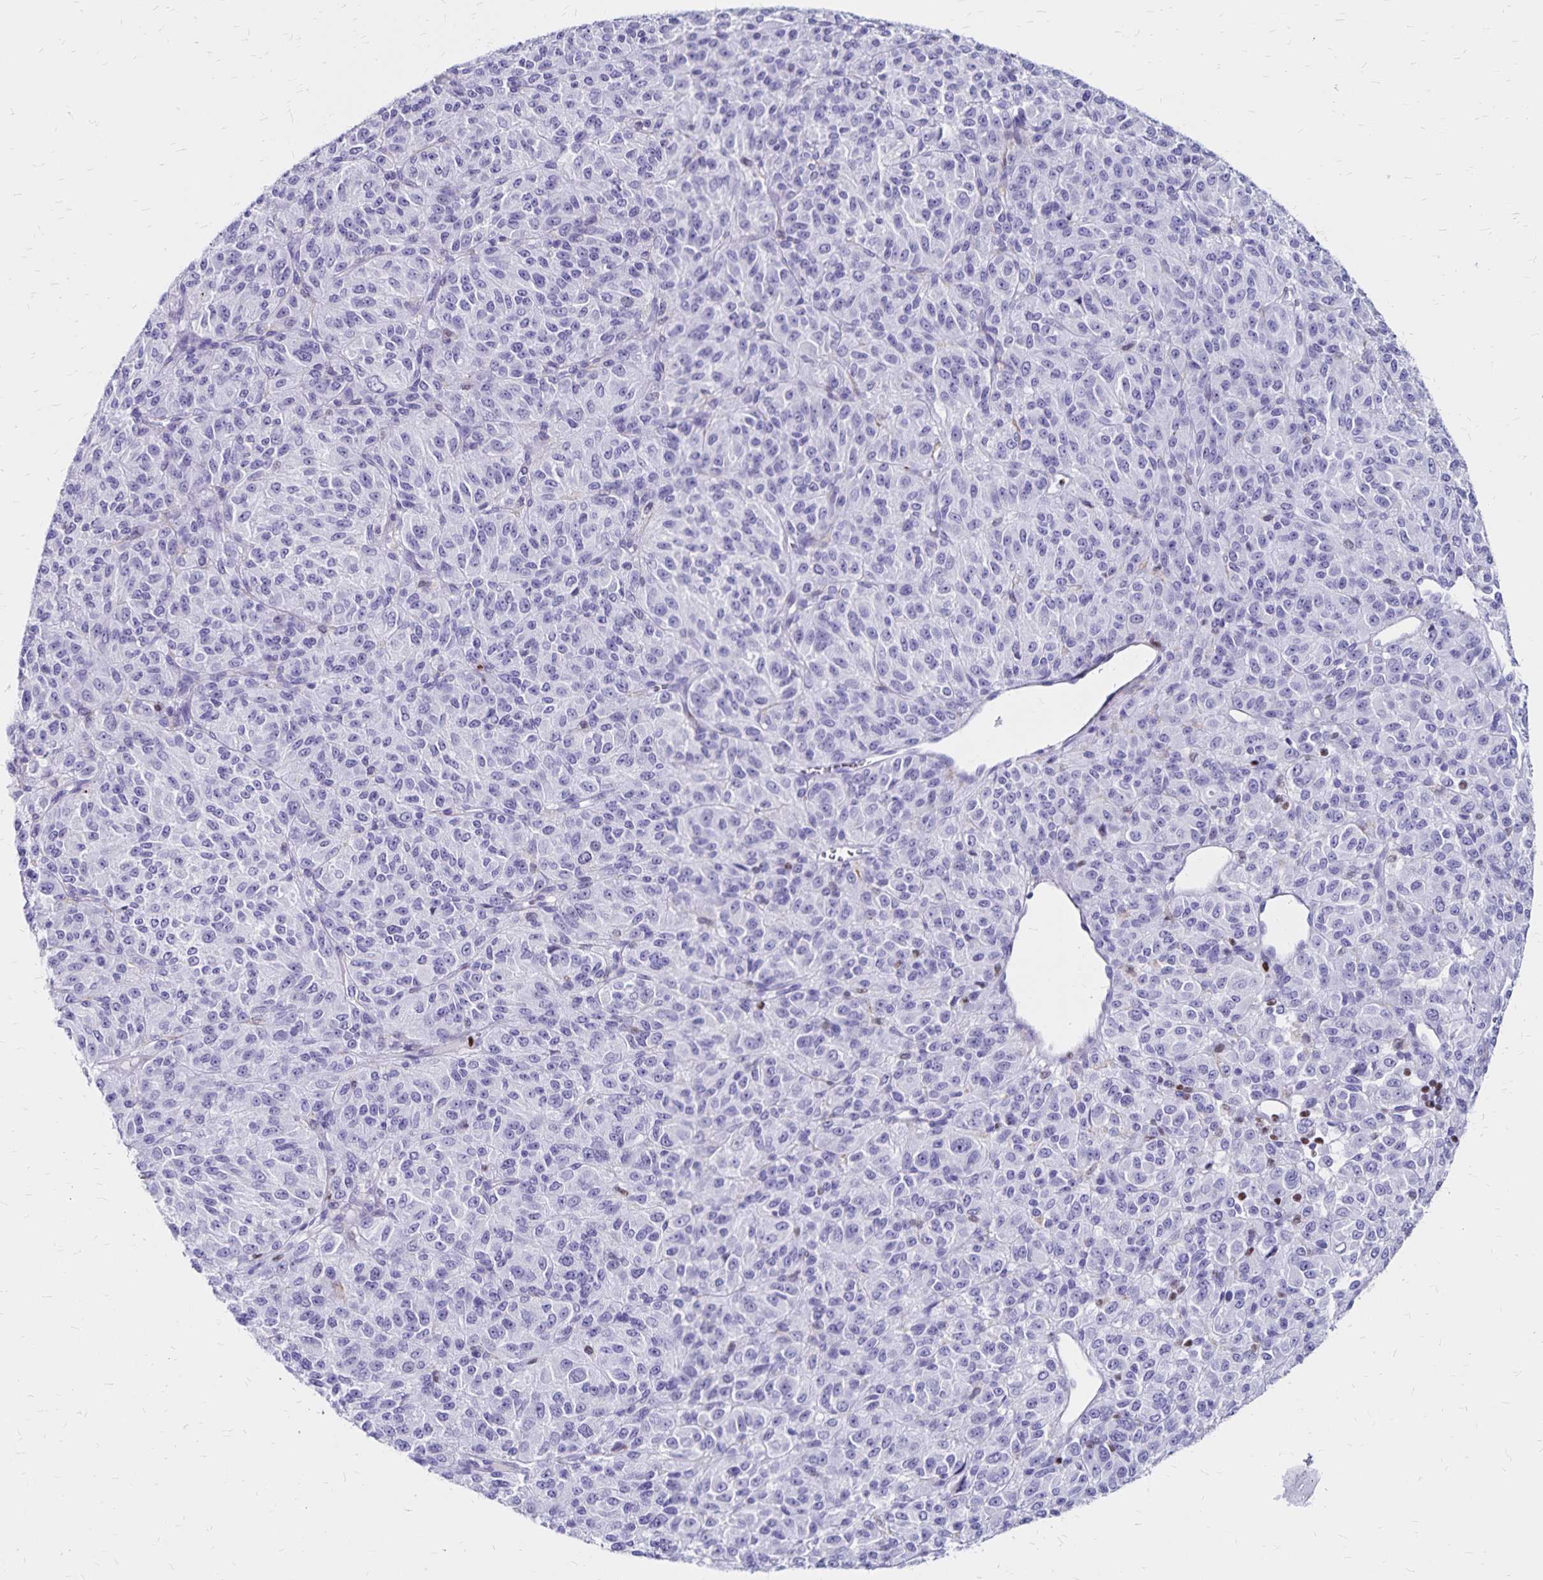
{"staining": {"intensity": "negative", "quantity": "none", "location": "none"}, "tissue": "melanoma", "cell_type": "Tumor cells", "image_type": "cancer", "snomed": [{"axis": "morphology", "description": "Malignant melanoma, Metastatic site"}, {"axis": "topography", "description": "Brain"}], "caption": "DAB immunohistochemical staining of melanoma demonstrates no significant staining in tumor cells.", "gene": "IKZF1", "patient": {"sex": "female", "age": 56}}